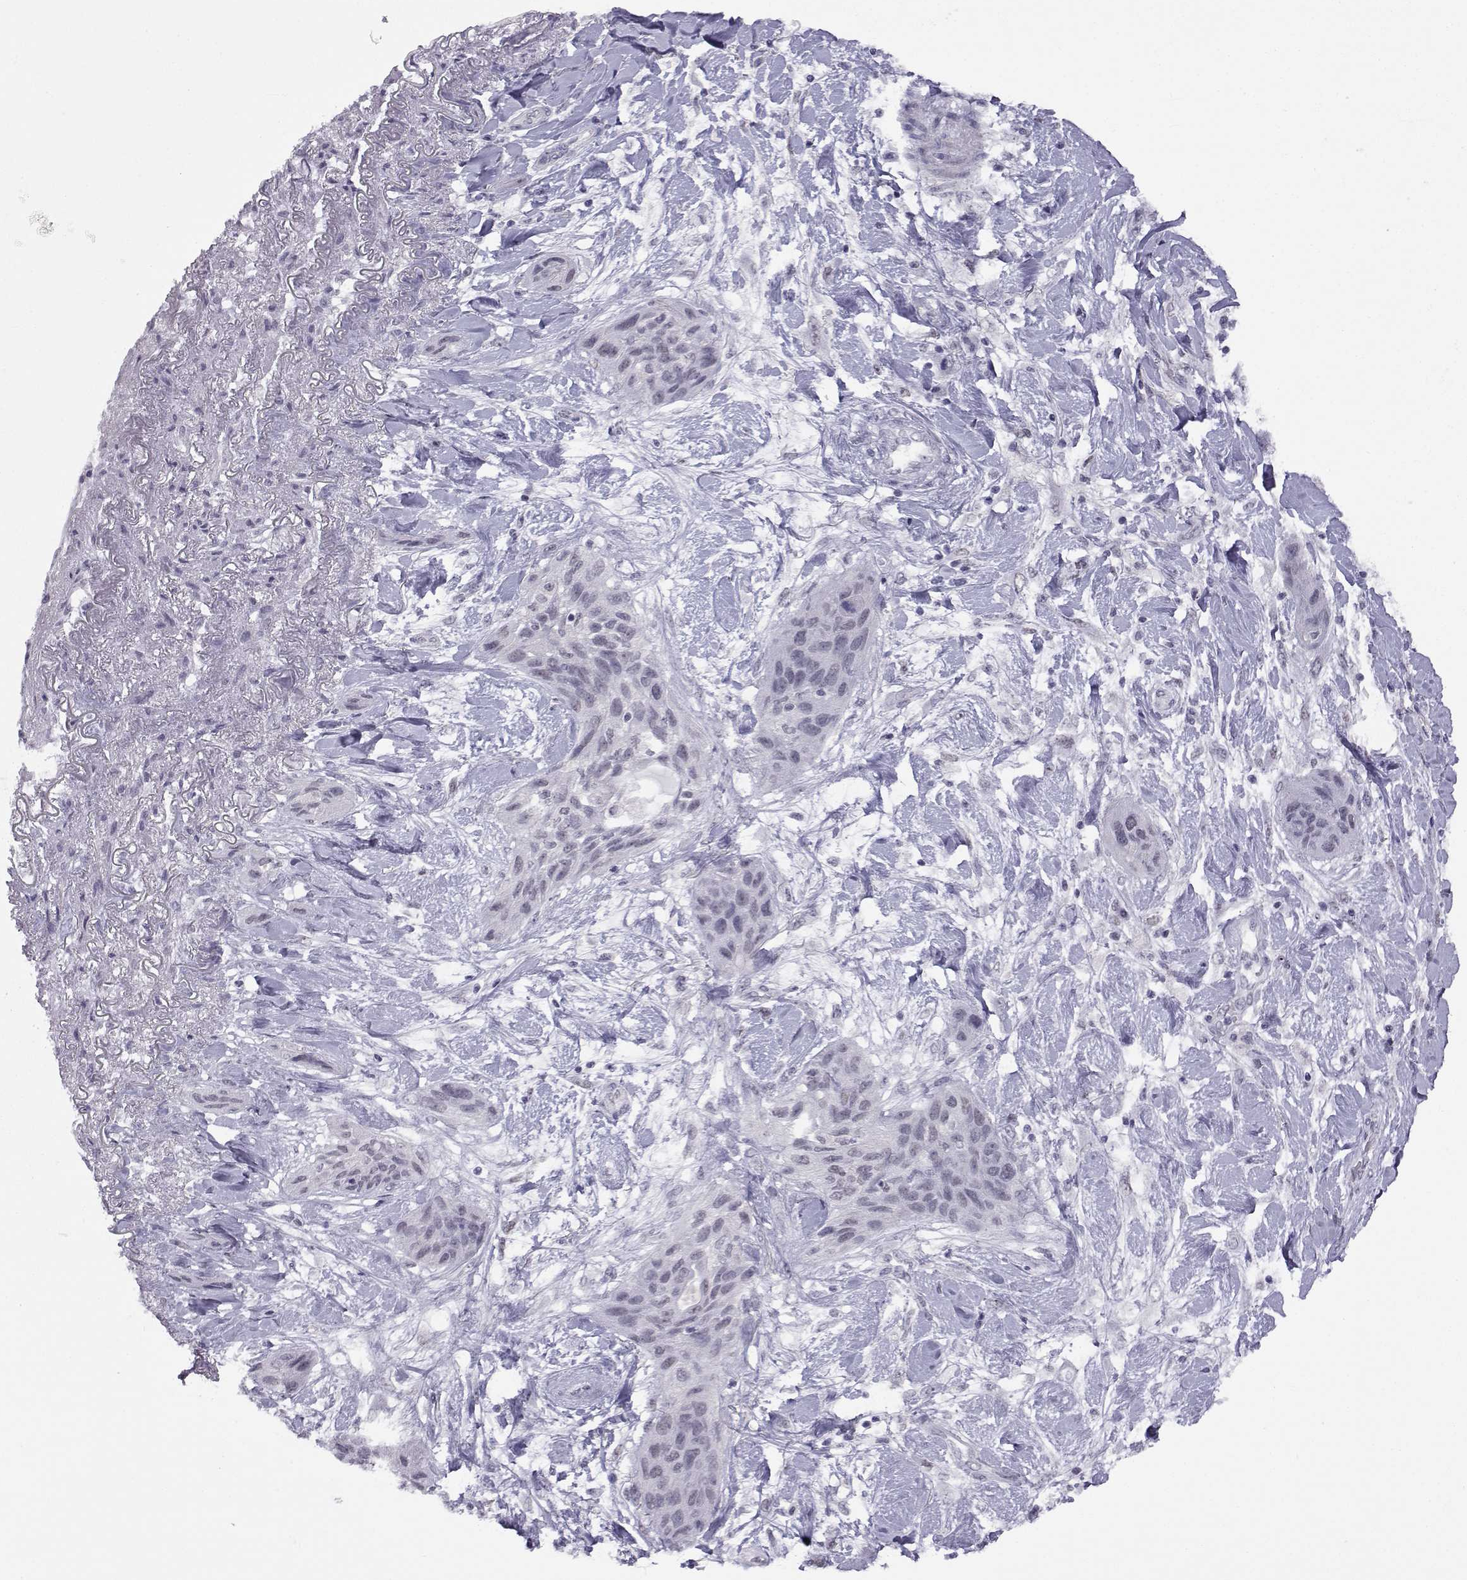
{"staining": {"intensity": "negative", "quantity": "none", "location": "none"}, "tissue": "lung cancer", "cell_type": "Tumor cells", "image_type": "cancer", "snomed": [{"axis": "morphology", "description": "Squamous cell carcinoma, NOS"}, {"axis": "topography", "description": "Lung"}], "caption": "Micrograph shows no significant protein staining in tumor cells of lung cancer.", "gene": "MED26", "patient": {"sex": "female", "age": 70}}